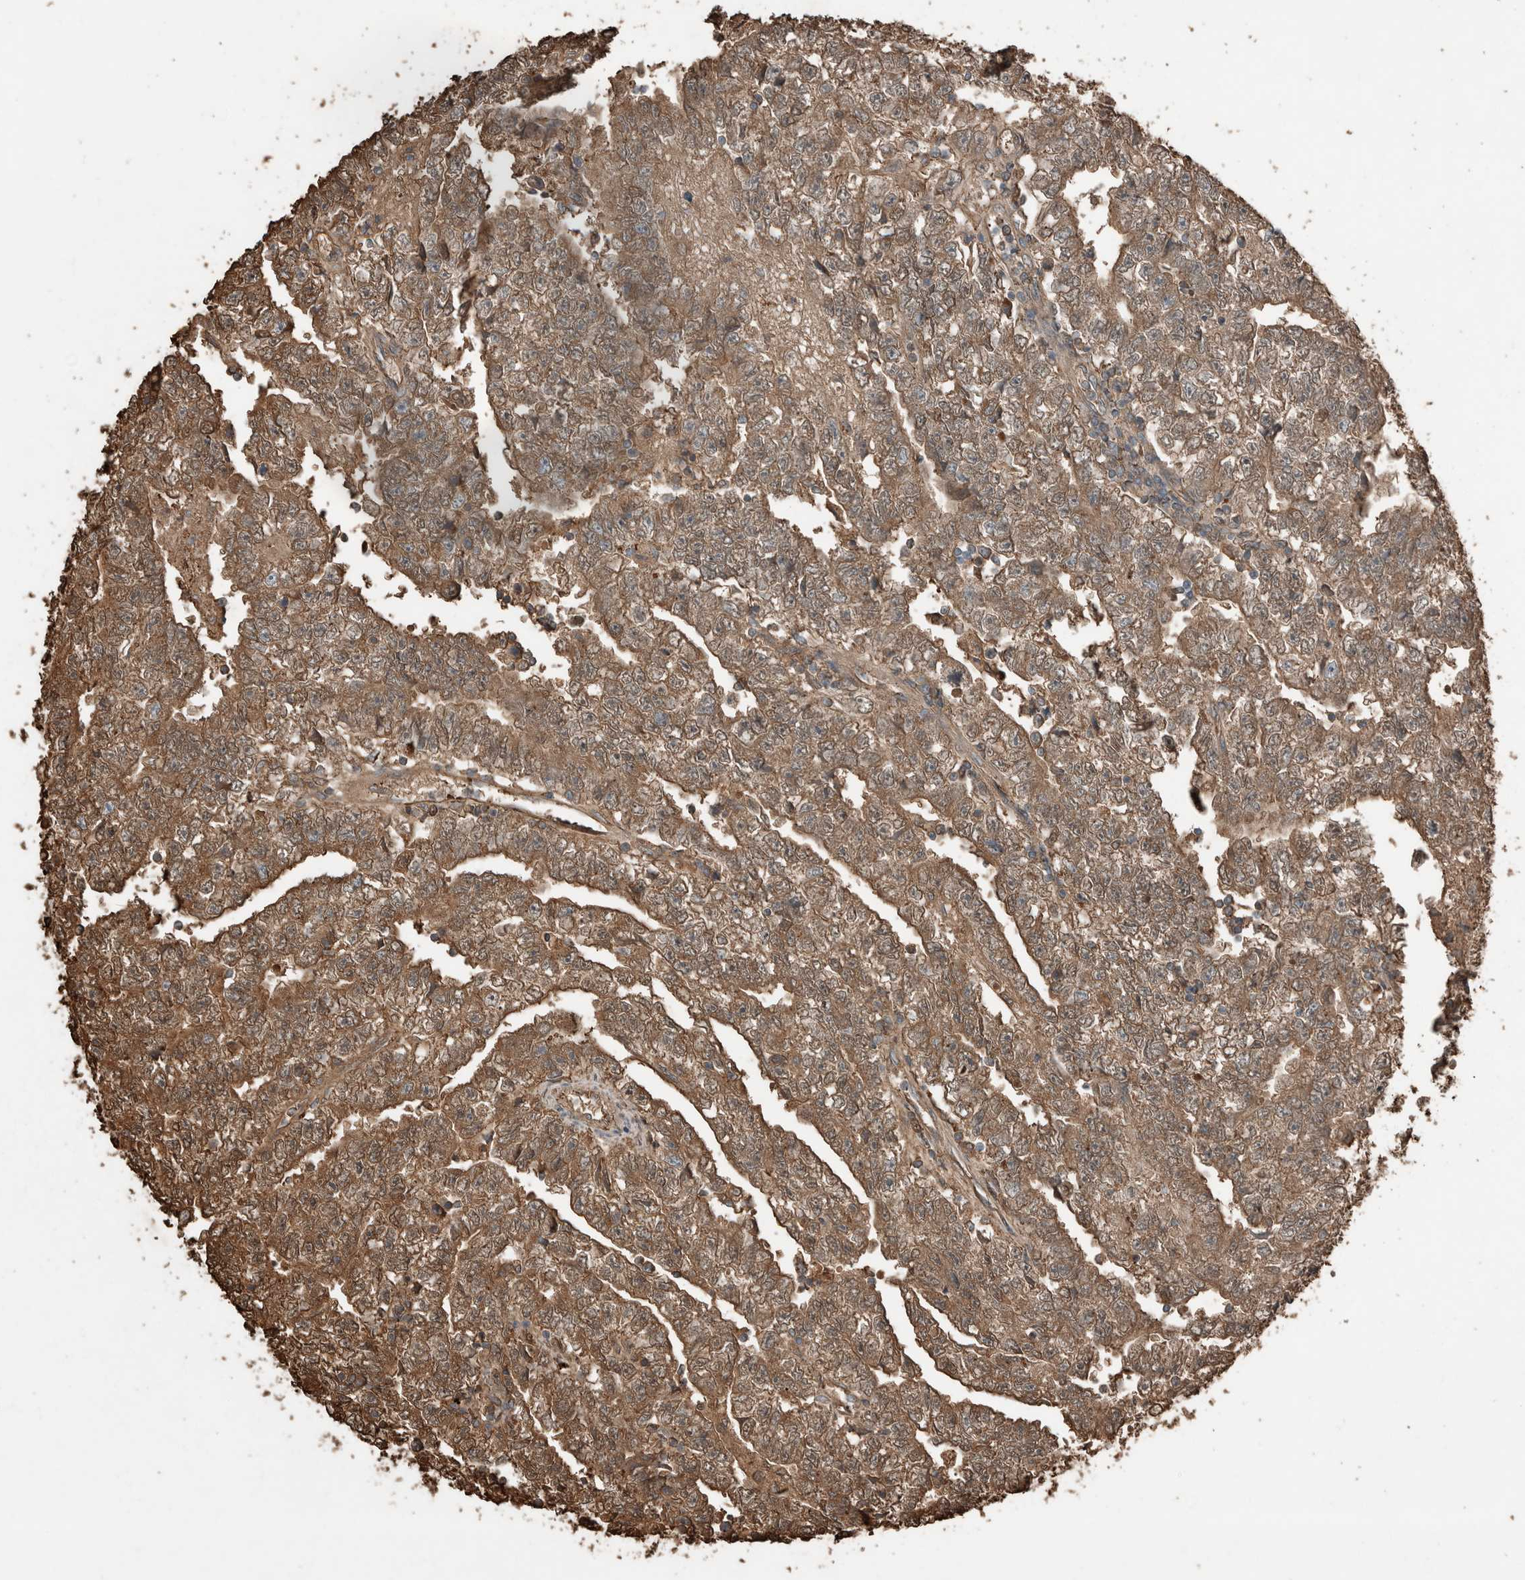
{"staining": {"intensity": "moderate", "quantity": ">75%", "location": "cytoplasmic/membranous"}, "tissue": "testis cancer", "cell_type": "Tumor cells", "image_type": "cancer", "snomed": [{"axis": "morphology", "description": "Carcinoma, Embryonal, NOS"}, {"axis": "topography", "description": "Testis"}], "caption": "Testis cancer stained with DAB (3,3'-diaminobenzidine) IHC reveals medium levels of moderate cytoplasmic/membranous expression in about >75% of tumor cells. (IHC, brightfield microscopy, high magnification).", "gene": "USP34", "patient": {"sex": "male", "age": 25}}